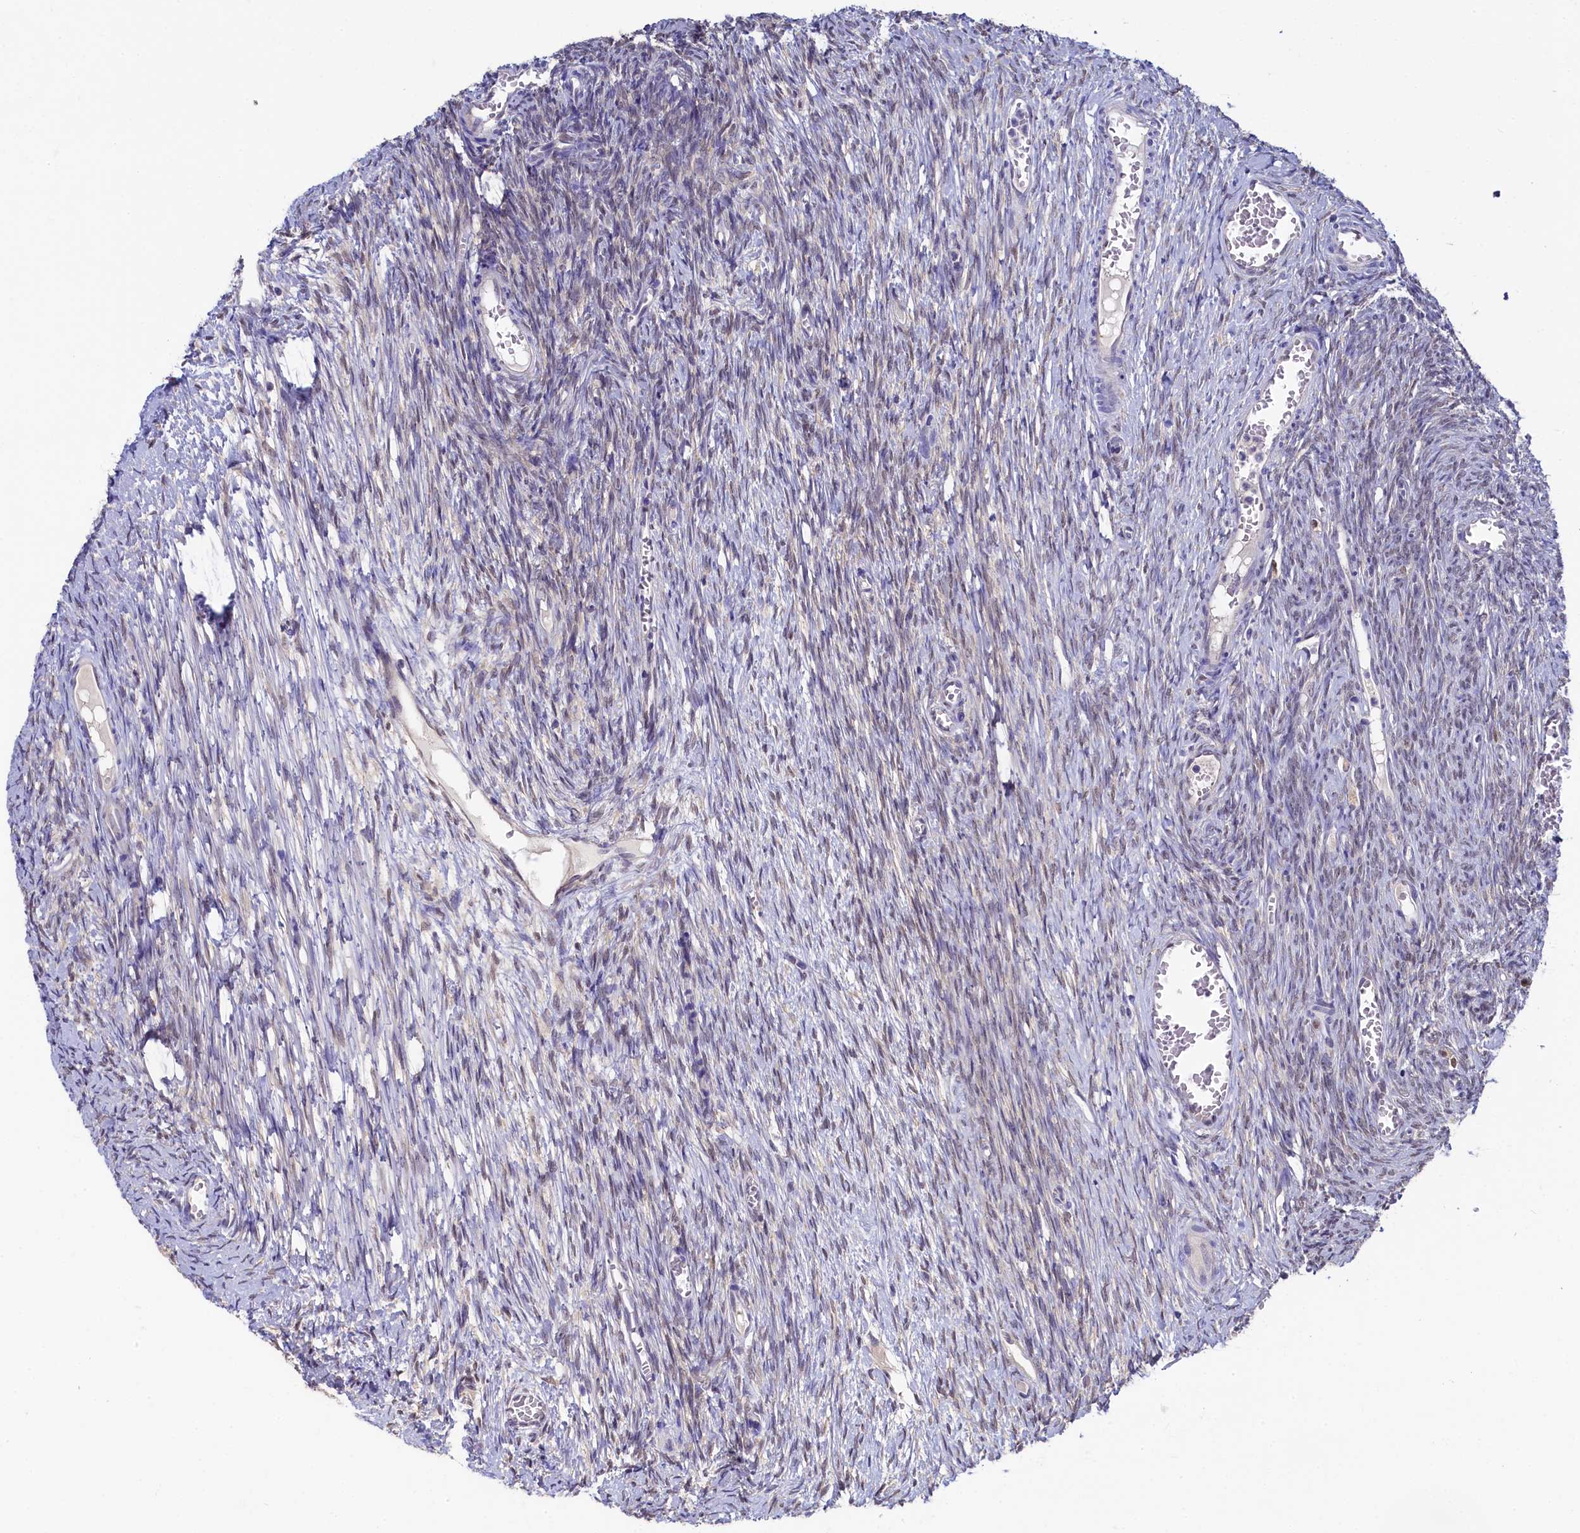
{"staining": {"intensity": "weak", "quantity": "25%-75%", "location": "cytoplasmic/membranous,nuclear"}, "tissue": "ovary", "cell_type": "Follicle cells", "image_type": "normal", "snomed": [{"axis": "morphology", "description": "Normal tissue, NOS"}, {"axis": "topography", "description": "Ovary"}], "caption": "Weak cytoplasmic/membranous,nuclear expression for a protein is seen in approximately 25%-75% of follicle cells of unremarkable ovary using immunohistochemistry.", "gene": "C11orf54", "patient": {"sex": "female", "age": 44}}